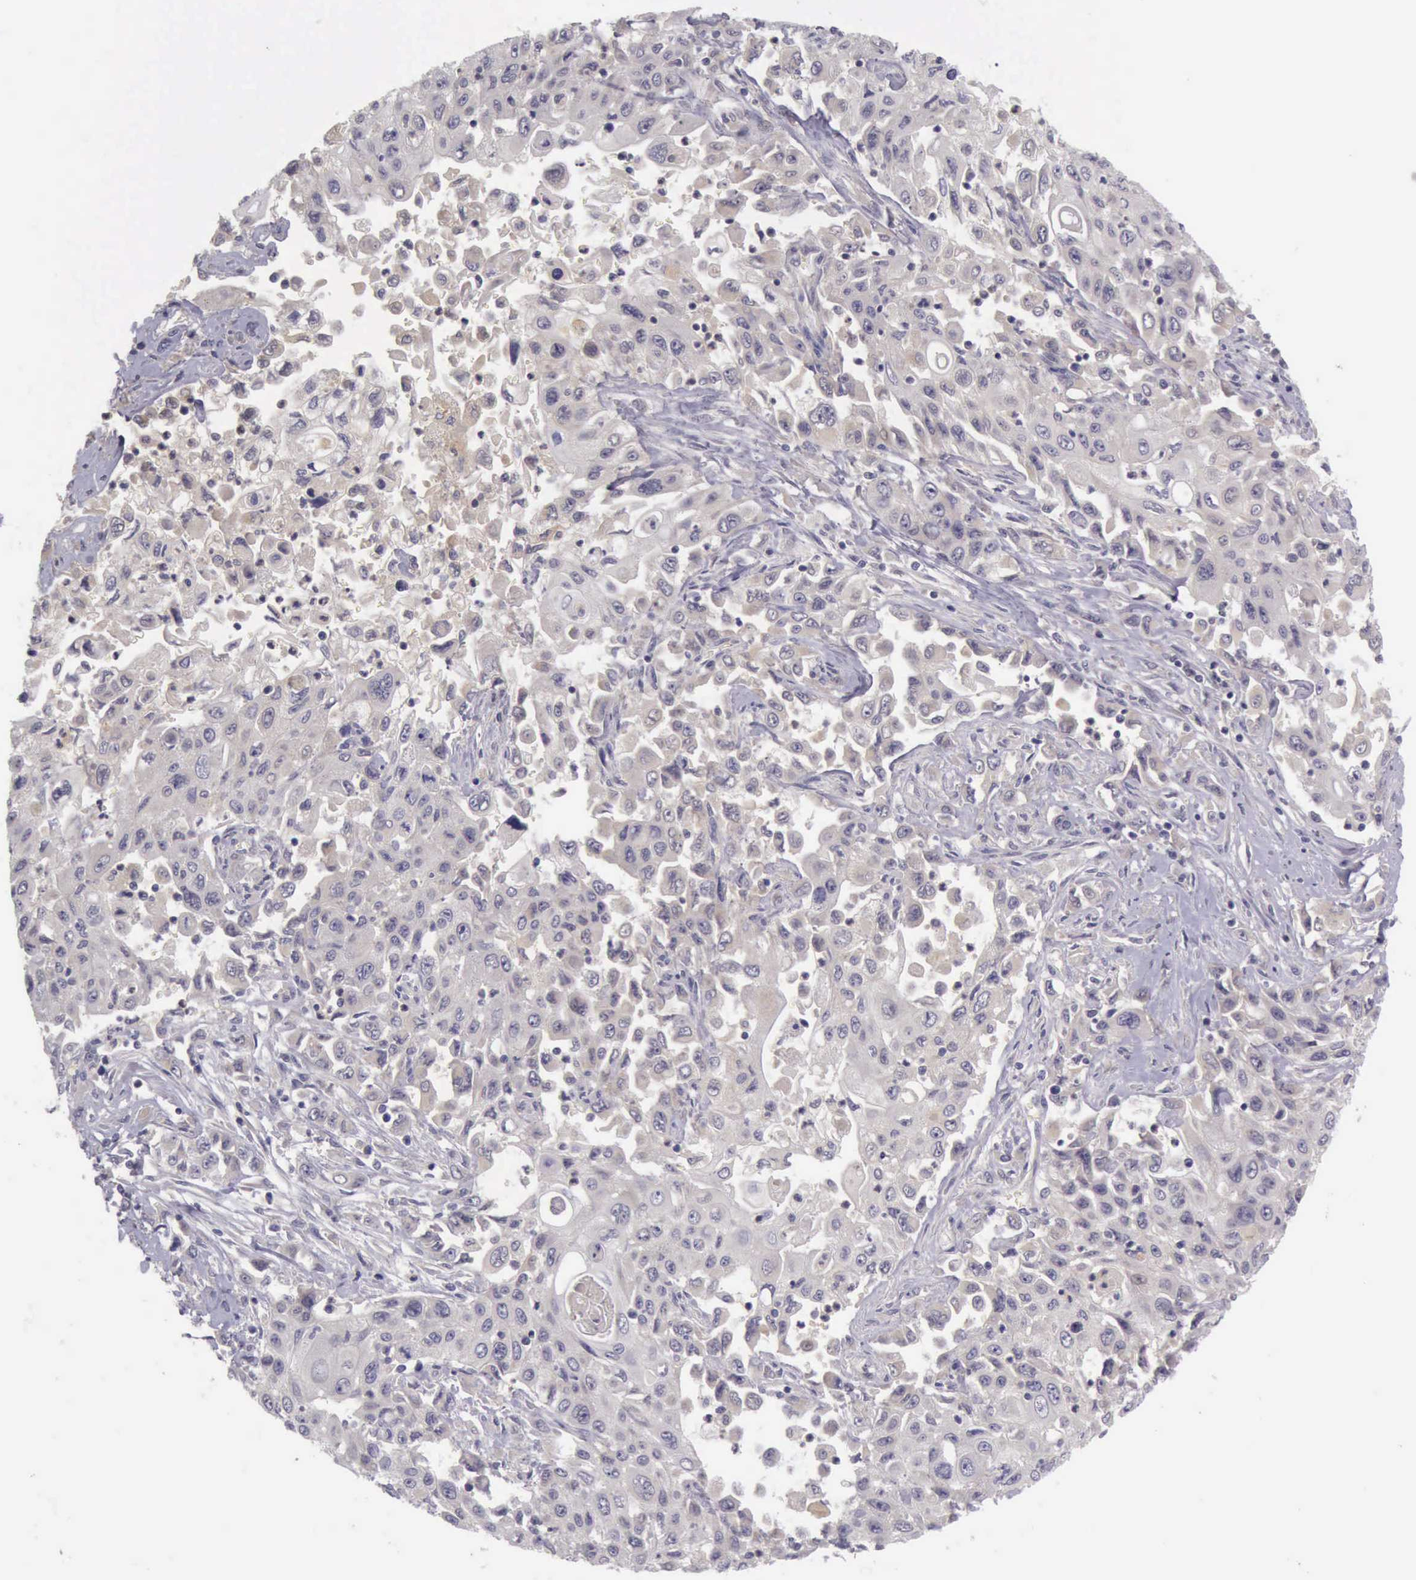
{"staining": {"intensity": "negative", "quantity": "none", "location": "none"}, "tissue": "pancreatic cancer", "cell_type": "Tumor cells", "image_type": "cancer", "snomed": [{"axis": "morphology", "description": "Adenocarcinoma, NOS"}, {"axis": "topography", "description": "Pancreas"}], "caption": "Immunohistochemistry (IHC) photomicrograph of neoplastic tissue: human pancreatic adenocarcinoma stained with DAB displays no significant protein positivity in tumor cells. (Immunohistochemistry (IHC), brightfield microscopy, high magnification).", "gene": "ARNT2", "patient": {"sex": "male", "age": 70}}